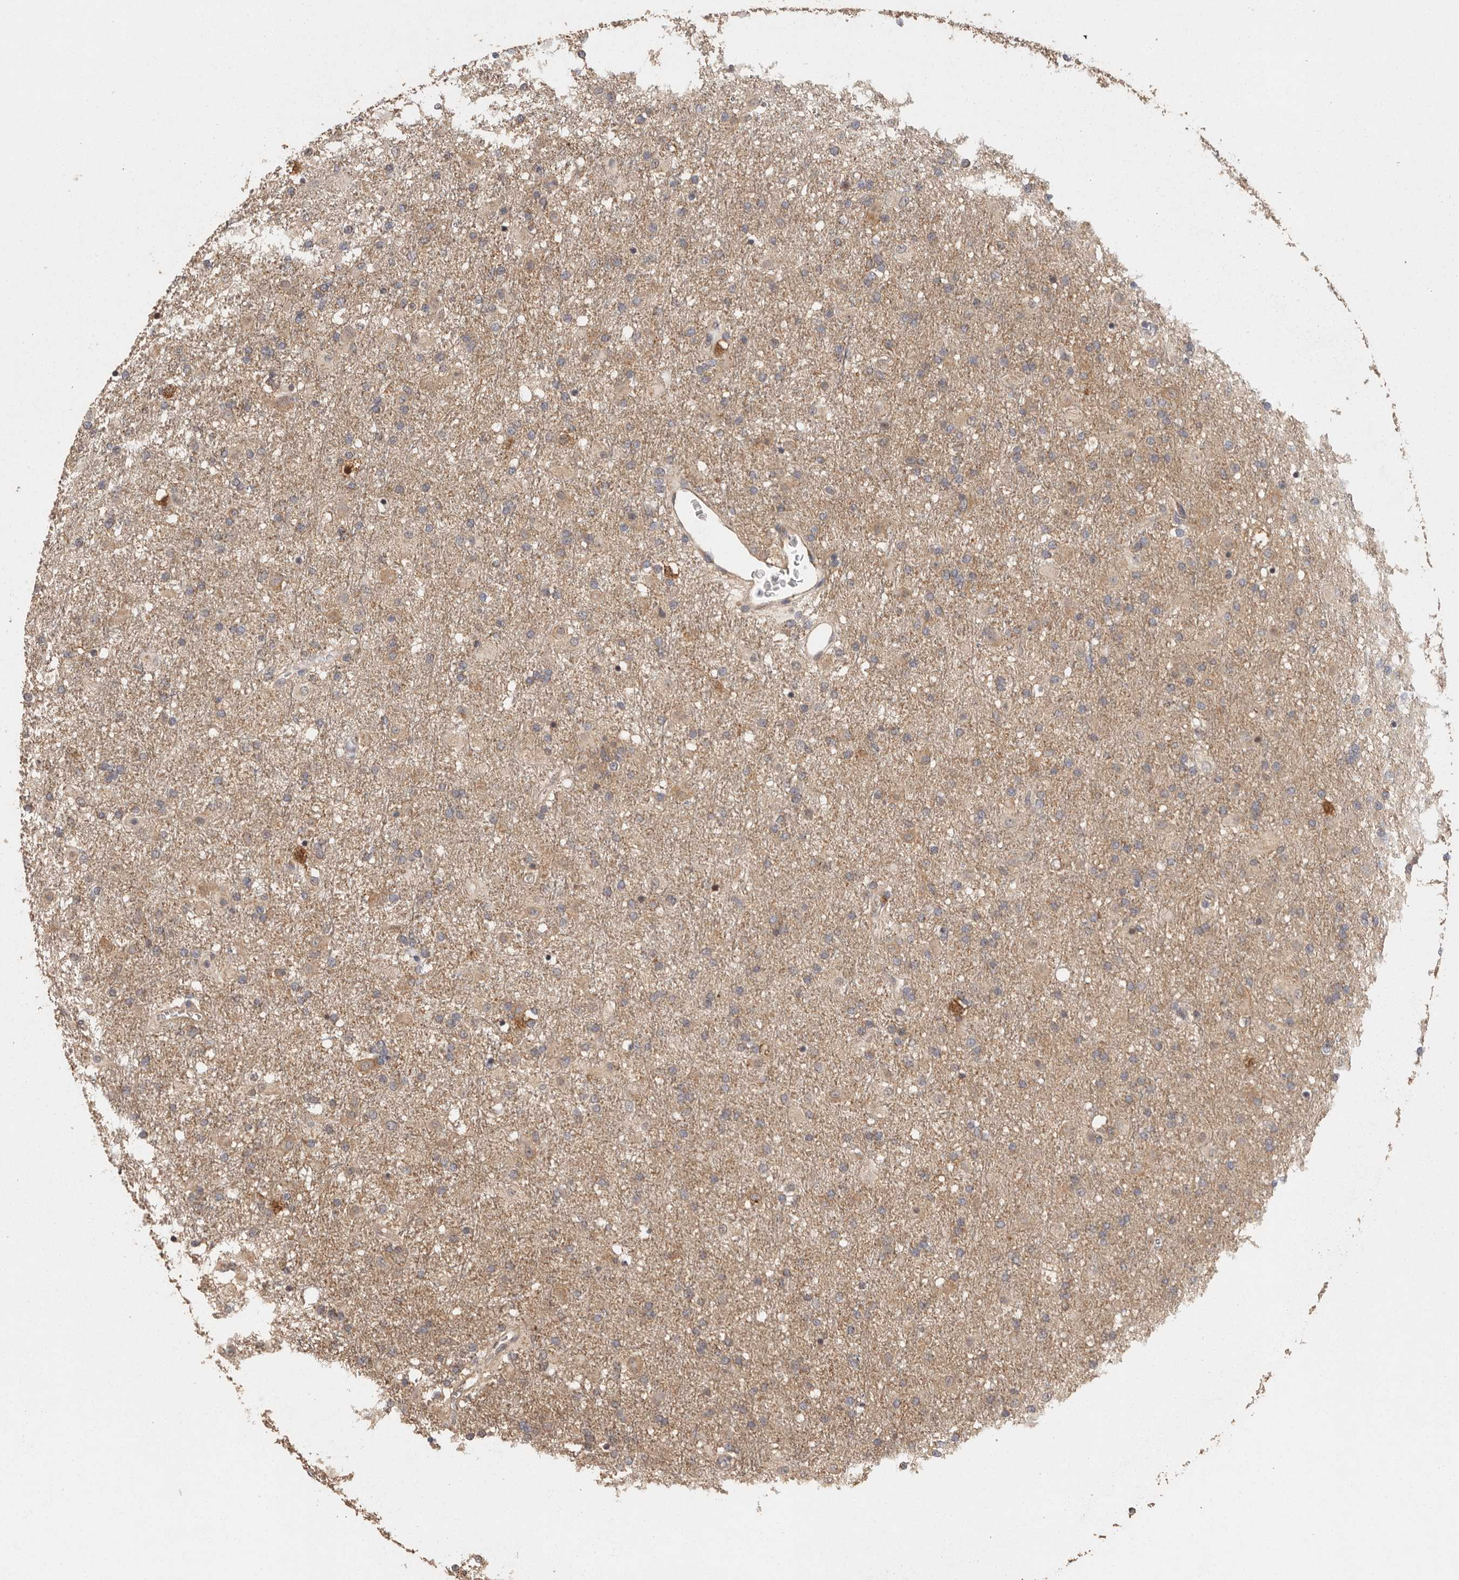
{"staining": {"intensity": "weak", "quantity": ">75%", "location": "cytoplasmic/membranous"}, "tissue": "glioma", "cell_type": "Tumor cells", "image_type": "cancer", "snomed": [{"axis": "morphology", "description": "Glioma, malignant, Low grade"}, {"axis": "topography", "description": "Brain"}], "caption": "Glioma tissue shows weak cytoplasmic/membranous expression in approximately >75% of tumor cells", "gene": "BAIAP2", "patient": {"sex": "male", "age": 65}}